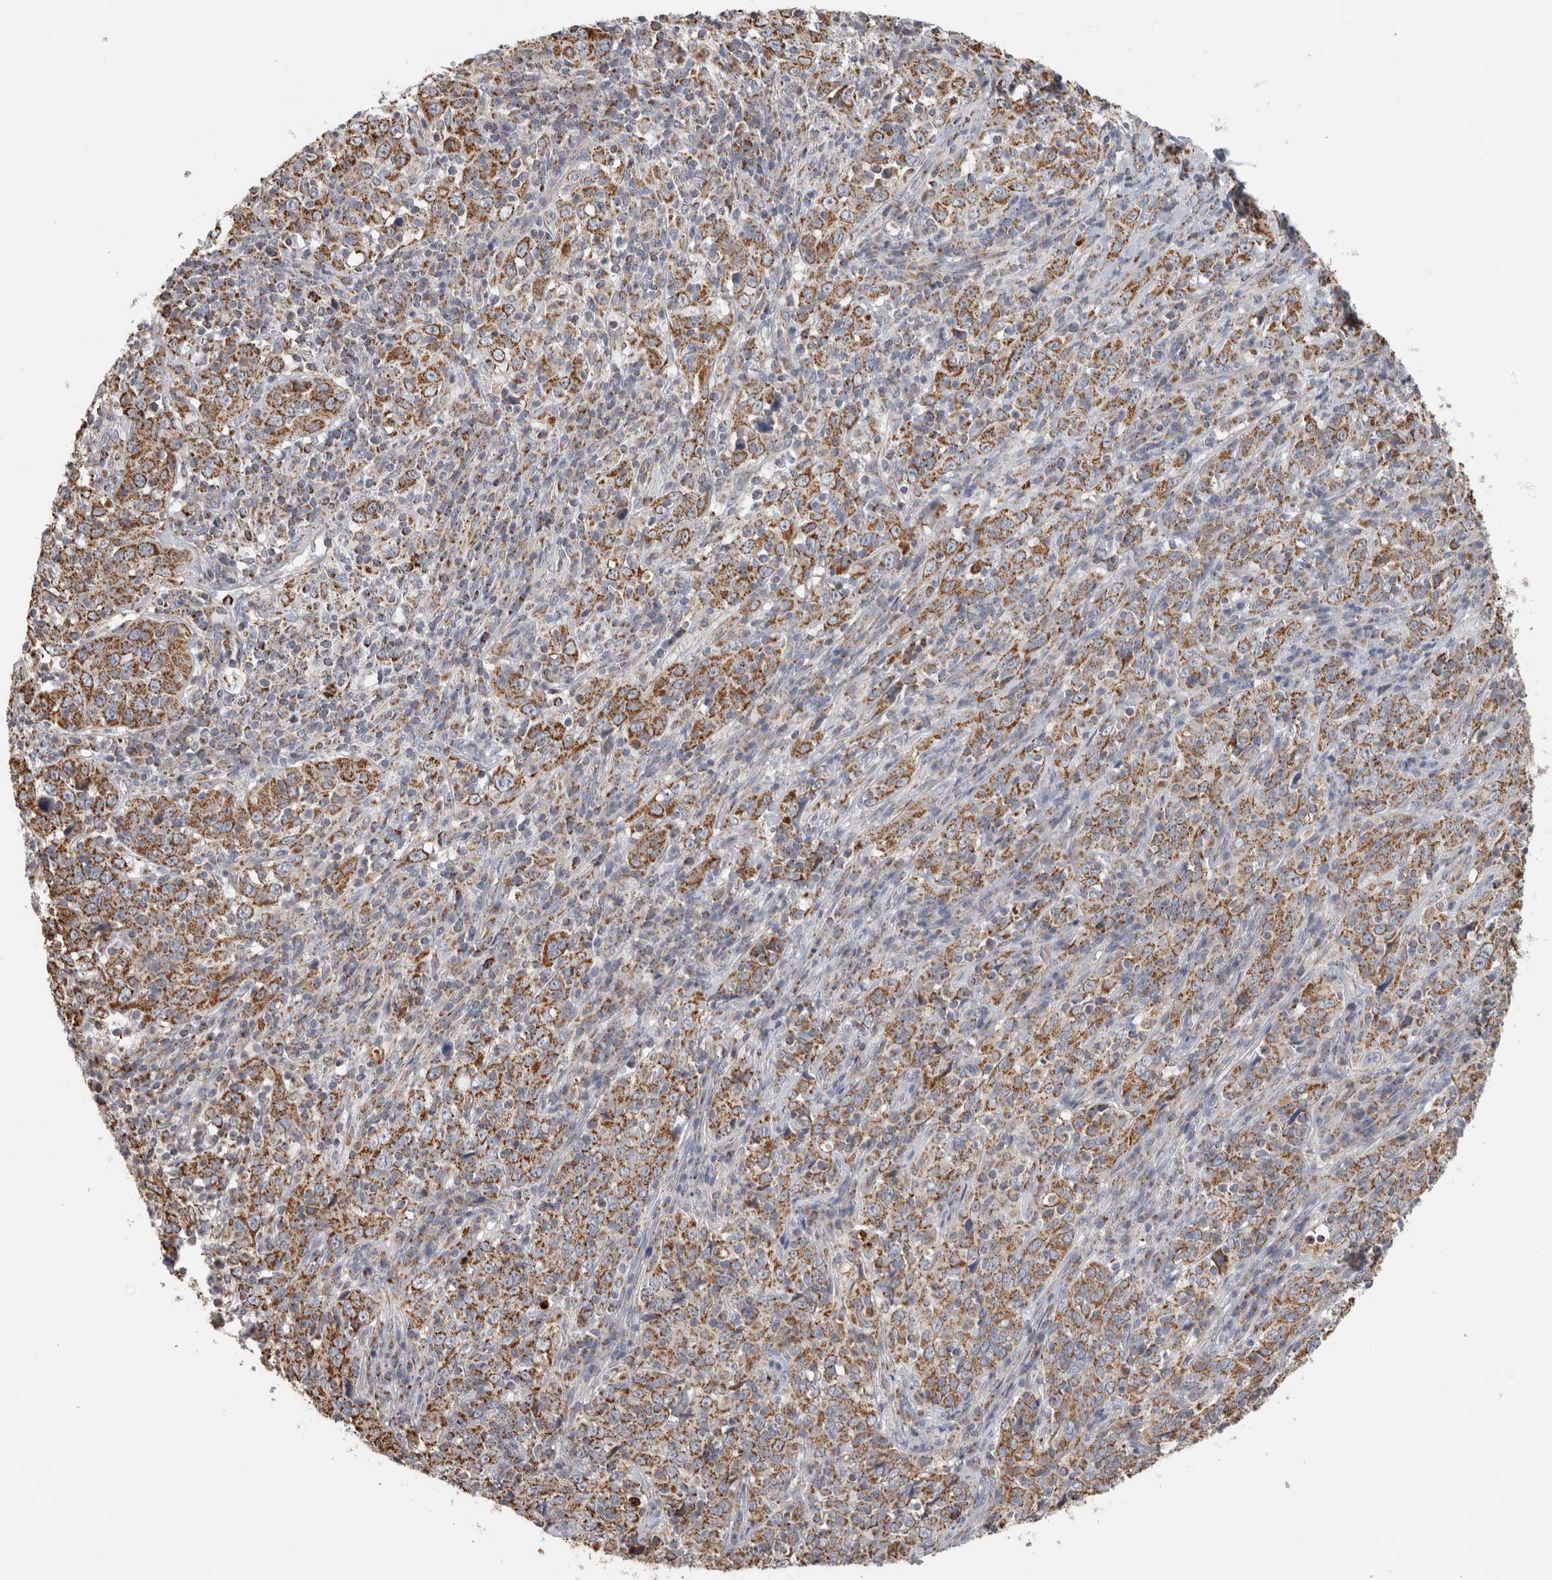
{"staining": {"intensity": "moderate", "quantity": ">75%", "location": "cytoplasmic/membranous"}, "tissue": "cervical cancer", "cell_type": "Tumor cells", "image_type": "cancer", "snomed": [{"axis": "morphology", "description": "Squamous cell carcinoma, NOS"}, {"axis": "topography", "description": "Cervix"}], "caption": "Immunohistochemistry (IHC) histopathology image of neoplastic tissue: cervical squamous cell carcinoma stained using immunohistochemistry (IHC) shows medium levels of moderate protein expression localized specifically in the cytoplasmic/membranous of tumor cells, appearing as a cytoplasmic/membranous brown color.", "gene": "ST8SIA1", "patient": {"sex": "female", "age": 46}}